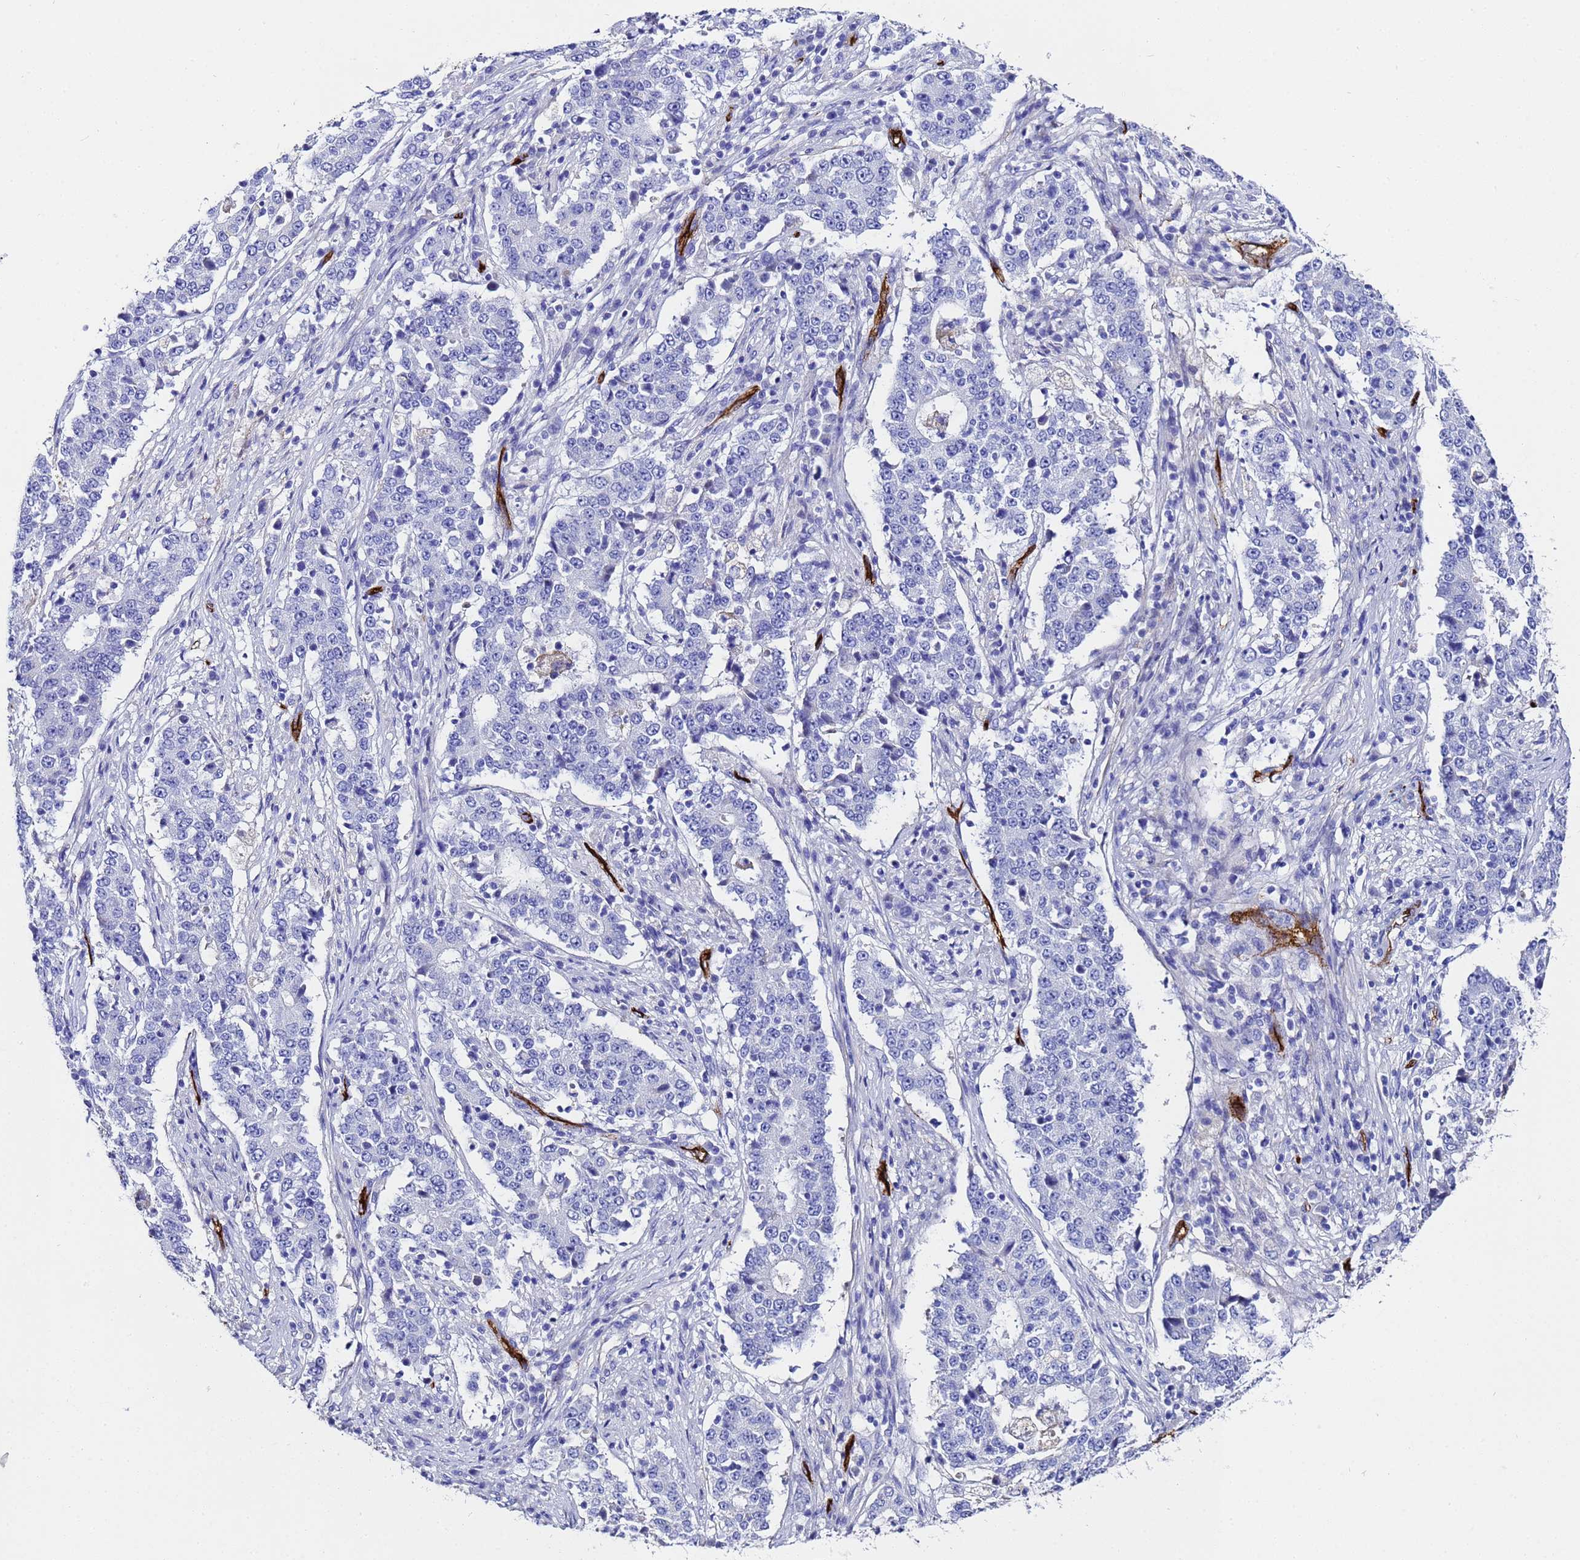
{"staining": {"intensity": "negative", "quantity": "none", "location": "none"}, "tissue": "stomach cancer", "cell_type": "Tumor cells", "image_type": "cancer", "snomed": [{"axis": "morphology", "description": "Adenocarcinoma, NOS"}, {"axis": "topography", "description": "Stomach"}], "caption": "Human adenocarcinoma (stomach) stained for a protein using immunohistochemistry exhibits no expression in tumor cells.", "gene": "ADIPOQ", "patient": {"sex": "male", "age": 59}}